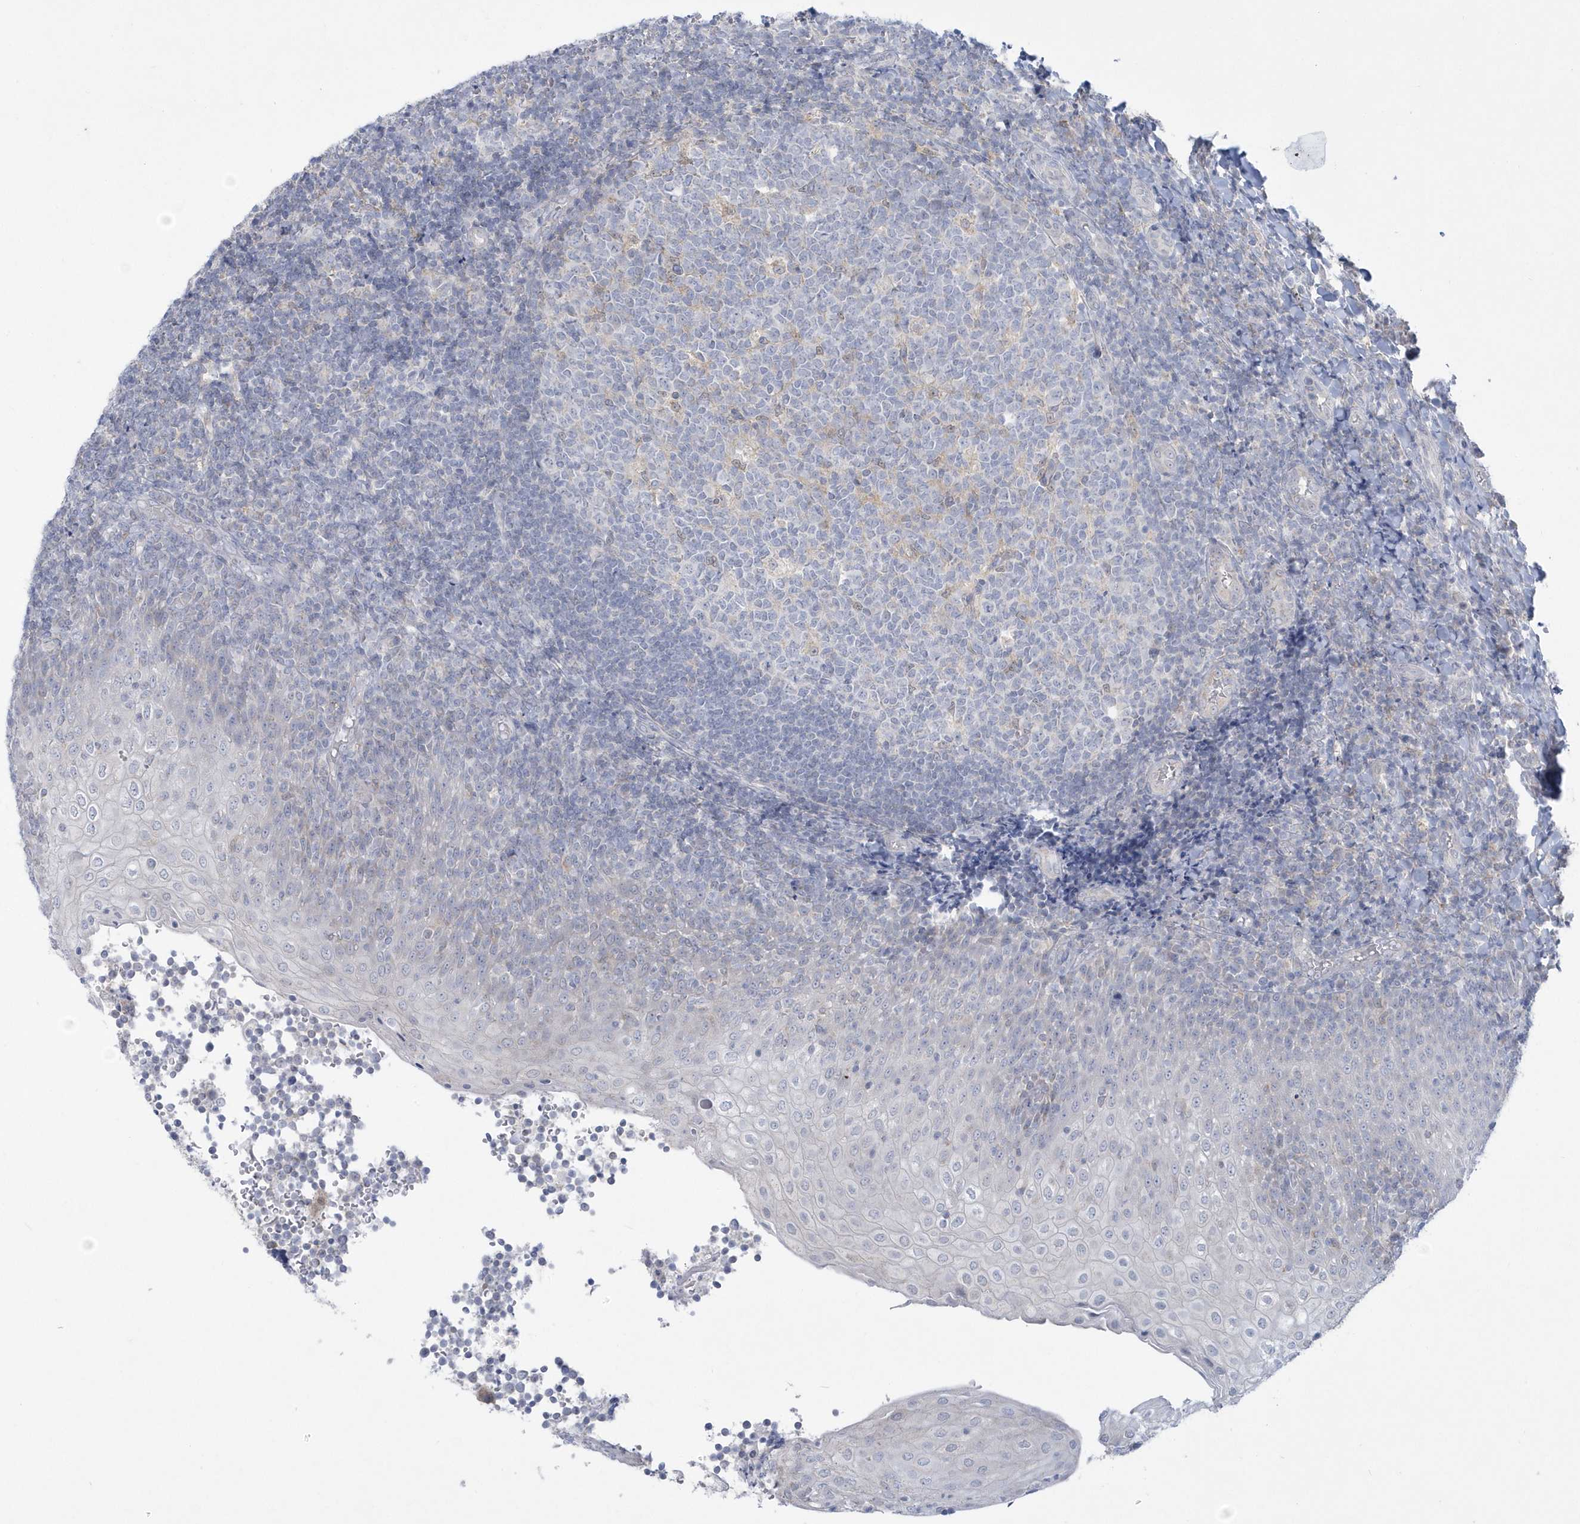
{"staining": {"intensity": "negative", "quantity": "none", "location": "none"}, "tissue": "tonsil", "cell_type": "Germinal center cells", "image_type": "normal", "snomed": [{"axis": "morphology", "description": "Normal tissue, NOS"}, {"axis": "topography", "description": "Tonsil"}], "caption": "This is an immunohistochemistry micrograph of benign human tonsil. There is no expression in germinal center cells.", "gene": "PCBD1", "patient": {"sex": "female", "age": 19}}